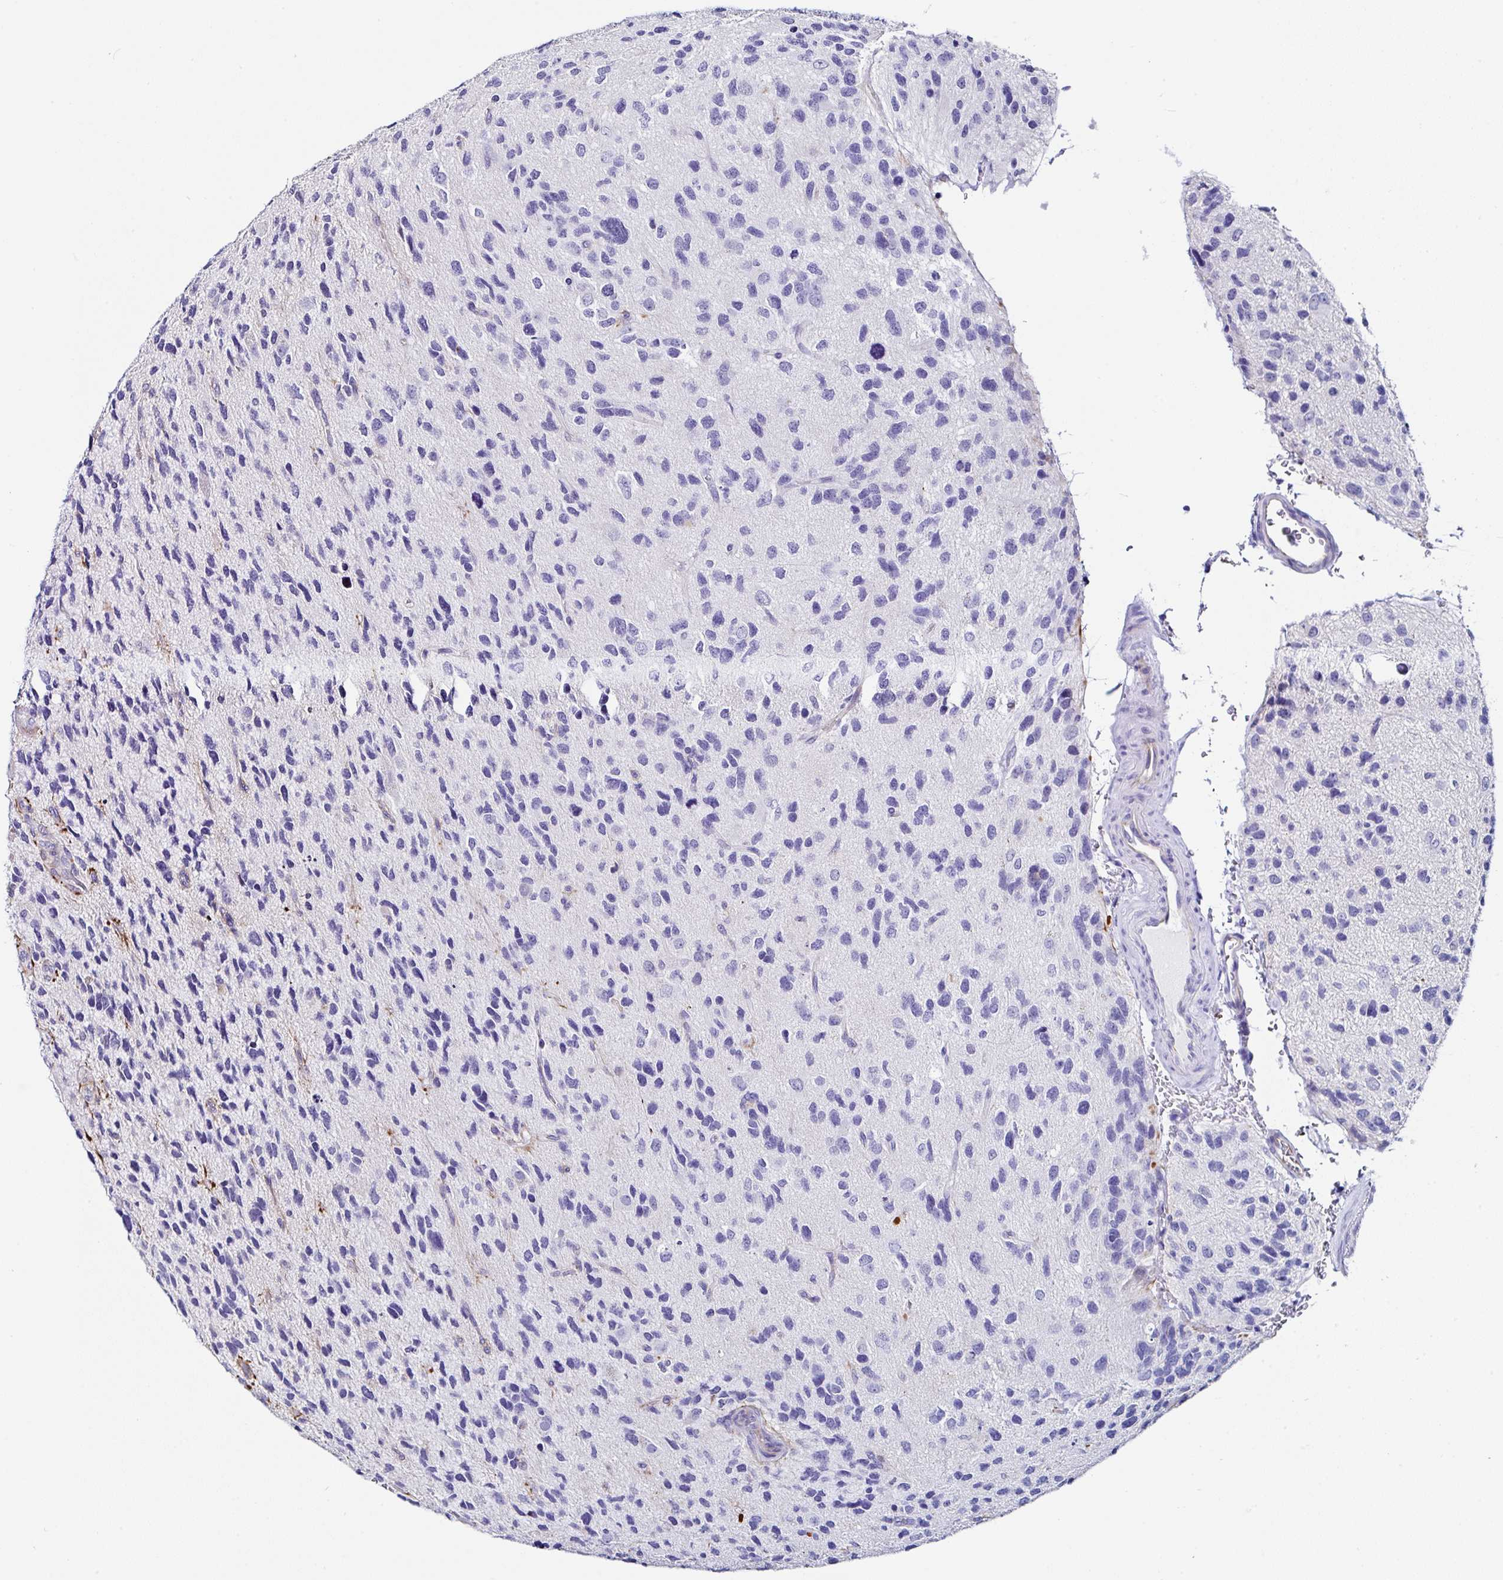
{"staining": {"intensity": "negative", "quantity": "none", "location": "none"}, "tissue": "glioma", "cell_type": "Tumor cells", "image_type": "cancer", "snomed": [{"axis": "morphology", "description": "Glioma, malignant, High grade"}, {"axis": "topography", "description": "Brain"}], "caption": "Immunohistochemical staining of human glioma reveals no significant positivity in tumor cells. (DAB immunohistochemistry, high magnification).", "gene": "TMPRSS11E", "patient": {"sex": "female", "age": 58}}